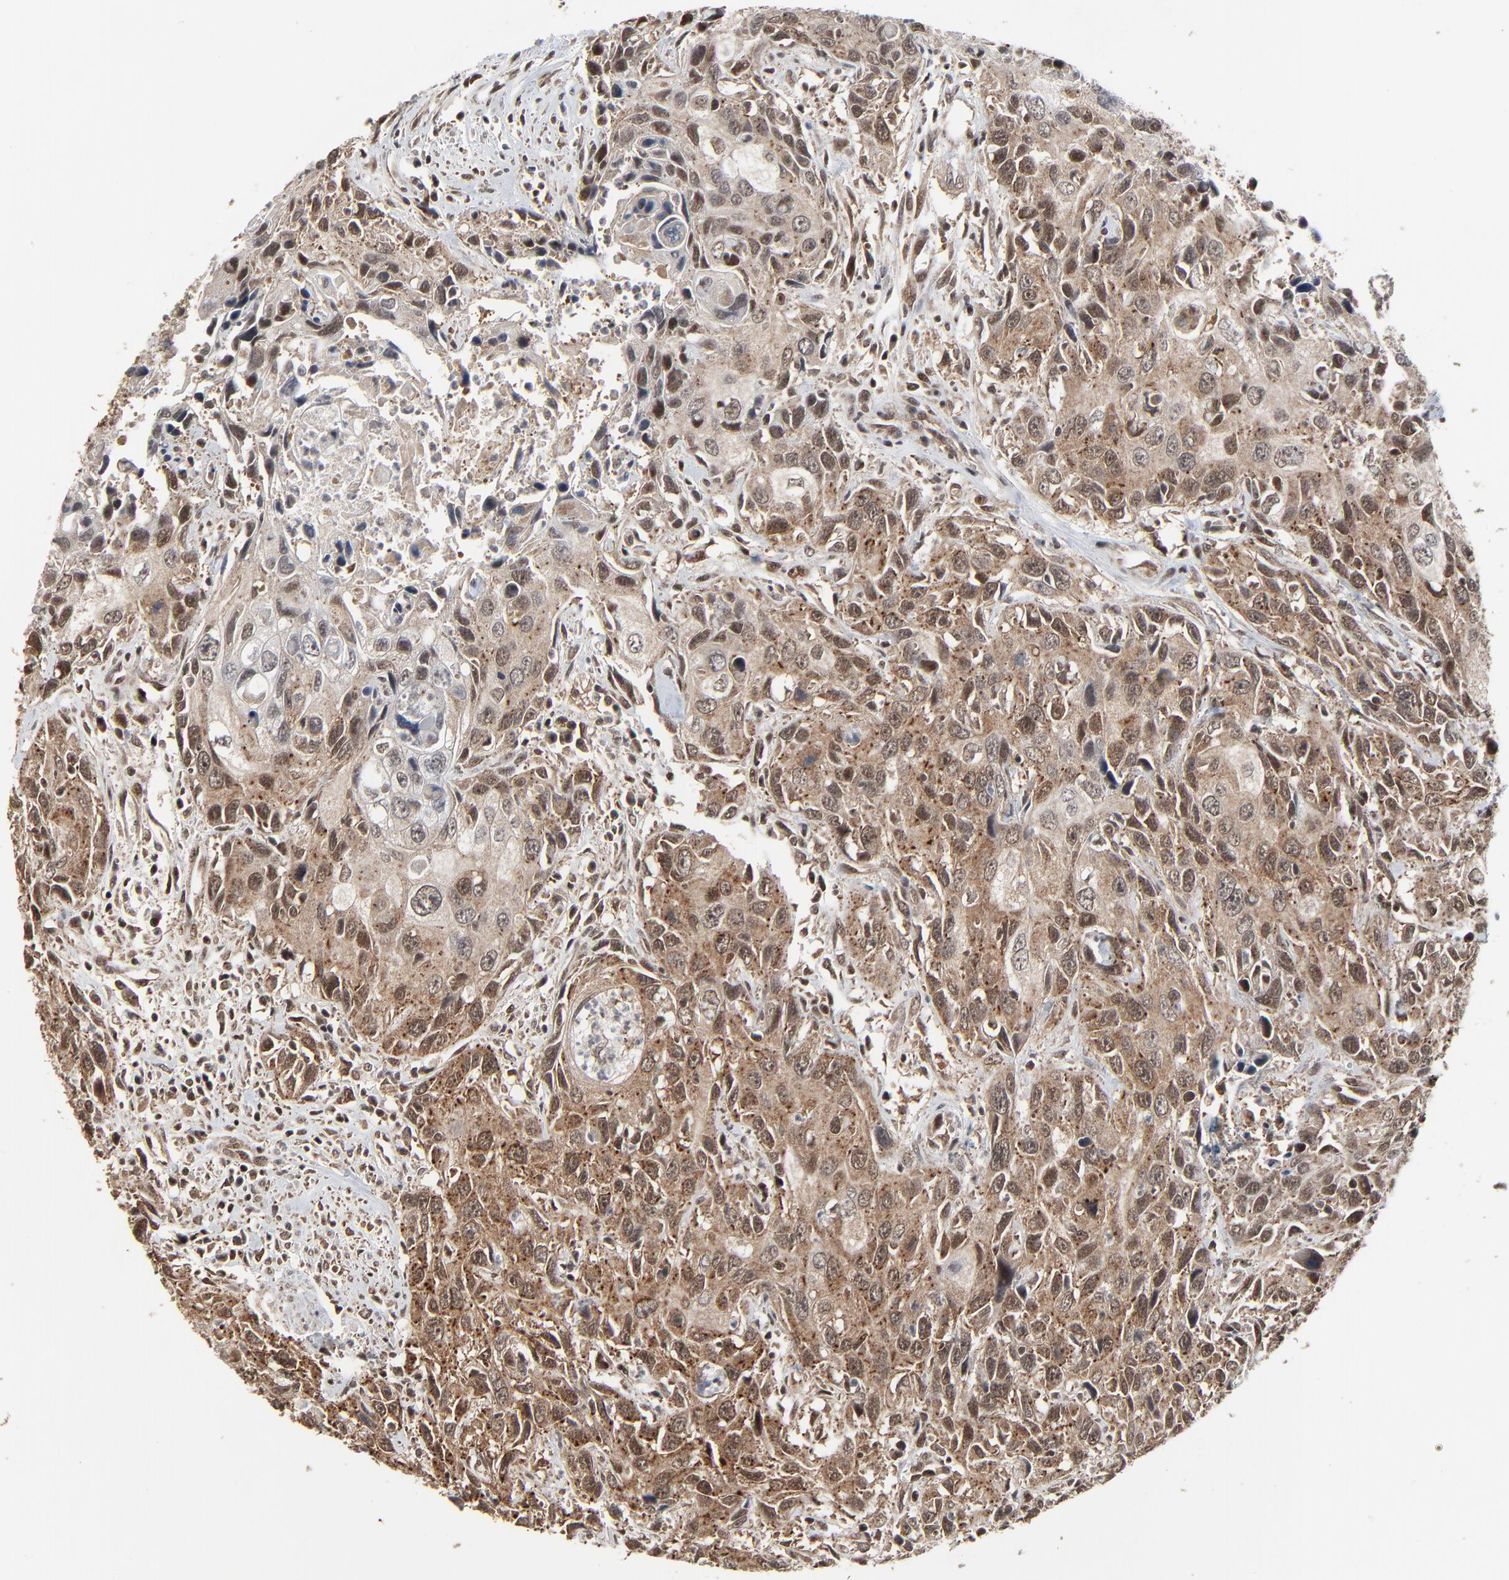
{"staining": {"intensity": "moderate", "quantity": ">75%", "location": "cytoplasmic/membranous,nuclear"}, "tissue": "urothelial cancer", "cell_type": "Tumor cells", "image_type": "cancer", "snomed": [{"axis": "morphology", "description": "Urothelial carcinoma, High grade"}, {"axis": "topography", "description": "Urinary bladder"}], "caption": "The histopathology image displays a brown stain indicating the presence of a protein in the cytoplasmic/membranous and nuclear of tumor cells in high-grade urothelial carcinoma.", "gene": "RHOJ", "patient": {"sex": "male", "age": 71}}